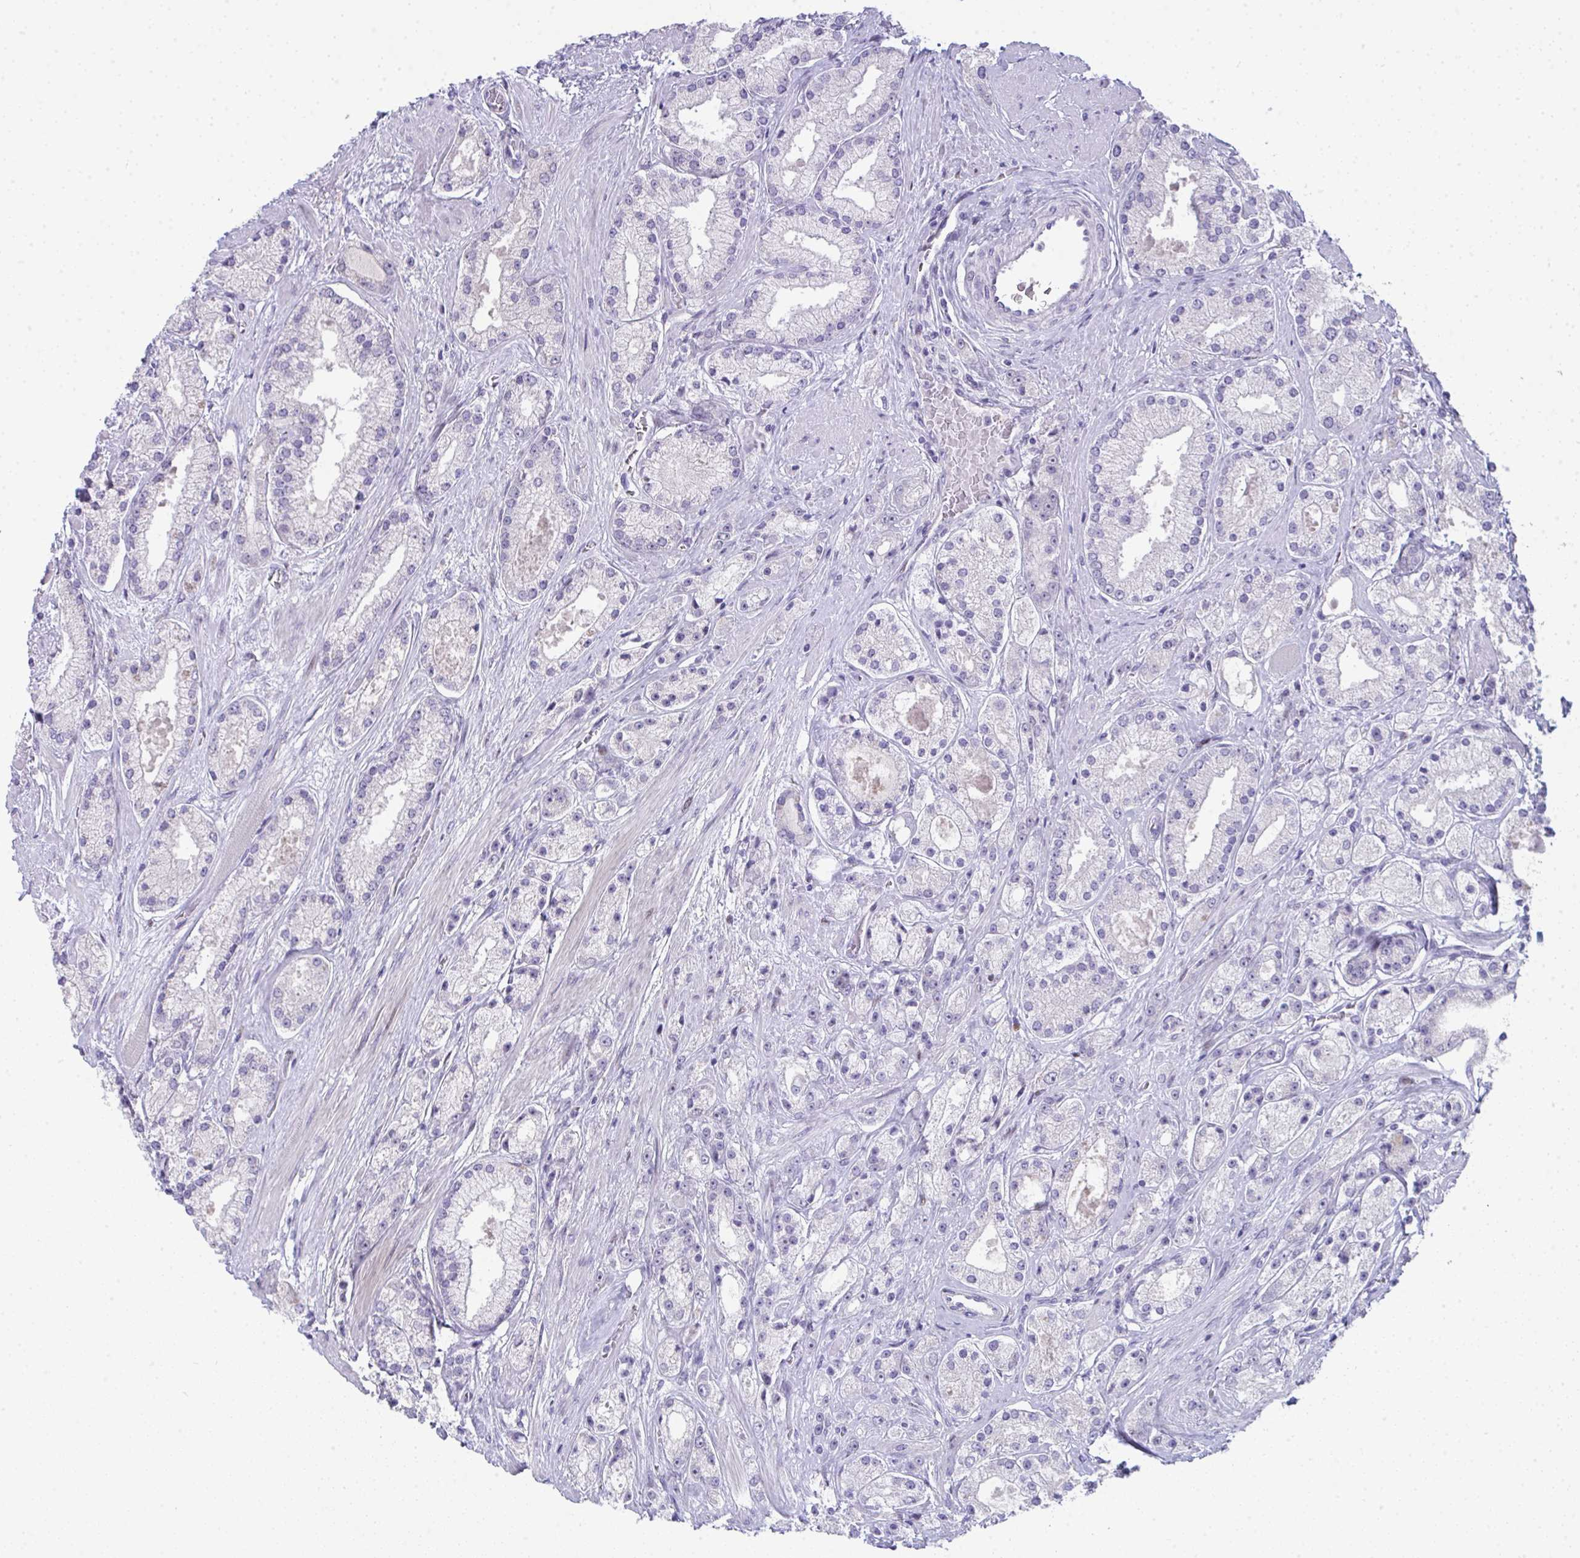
{"staining": {"intensity": "negative", "quantity": "none", "location": "none"}, "tissue": "prostate cancer", "cell_type": "Tumor cells", "image_type": "cancer", "snomed": [{"axis": "morphology", "description": "Adenocarcinoma, High grade"}, {"axis": "topography", "description": "Prostate"}], "caption": "This is a histopathology image of immunohistochemistry (IHC) staining of prostate cancer (adenocarcinoma (high-grade)), which shows no expression in tumor cells. (Brightfield microscopy of DAB immunohistochemistry (IHC) at high magnification).", "gene": "GALNT16", "patient": {"sex": "male", "age": 67}}